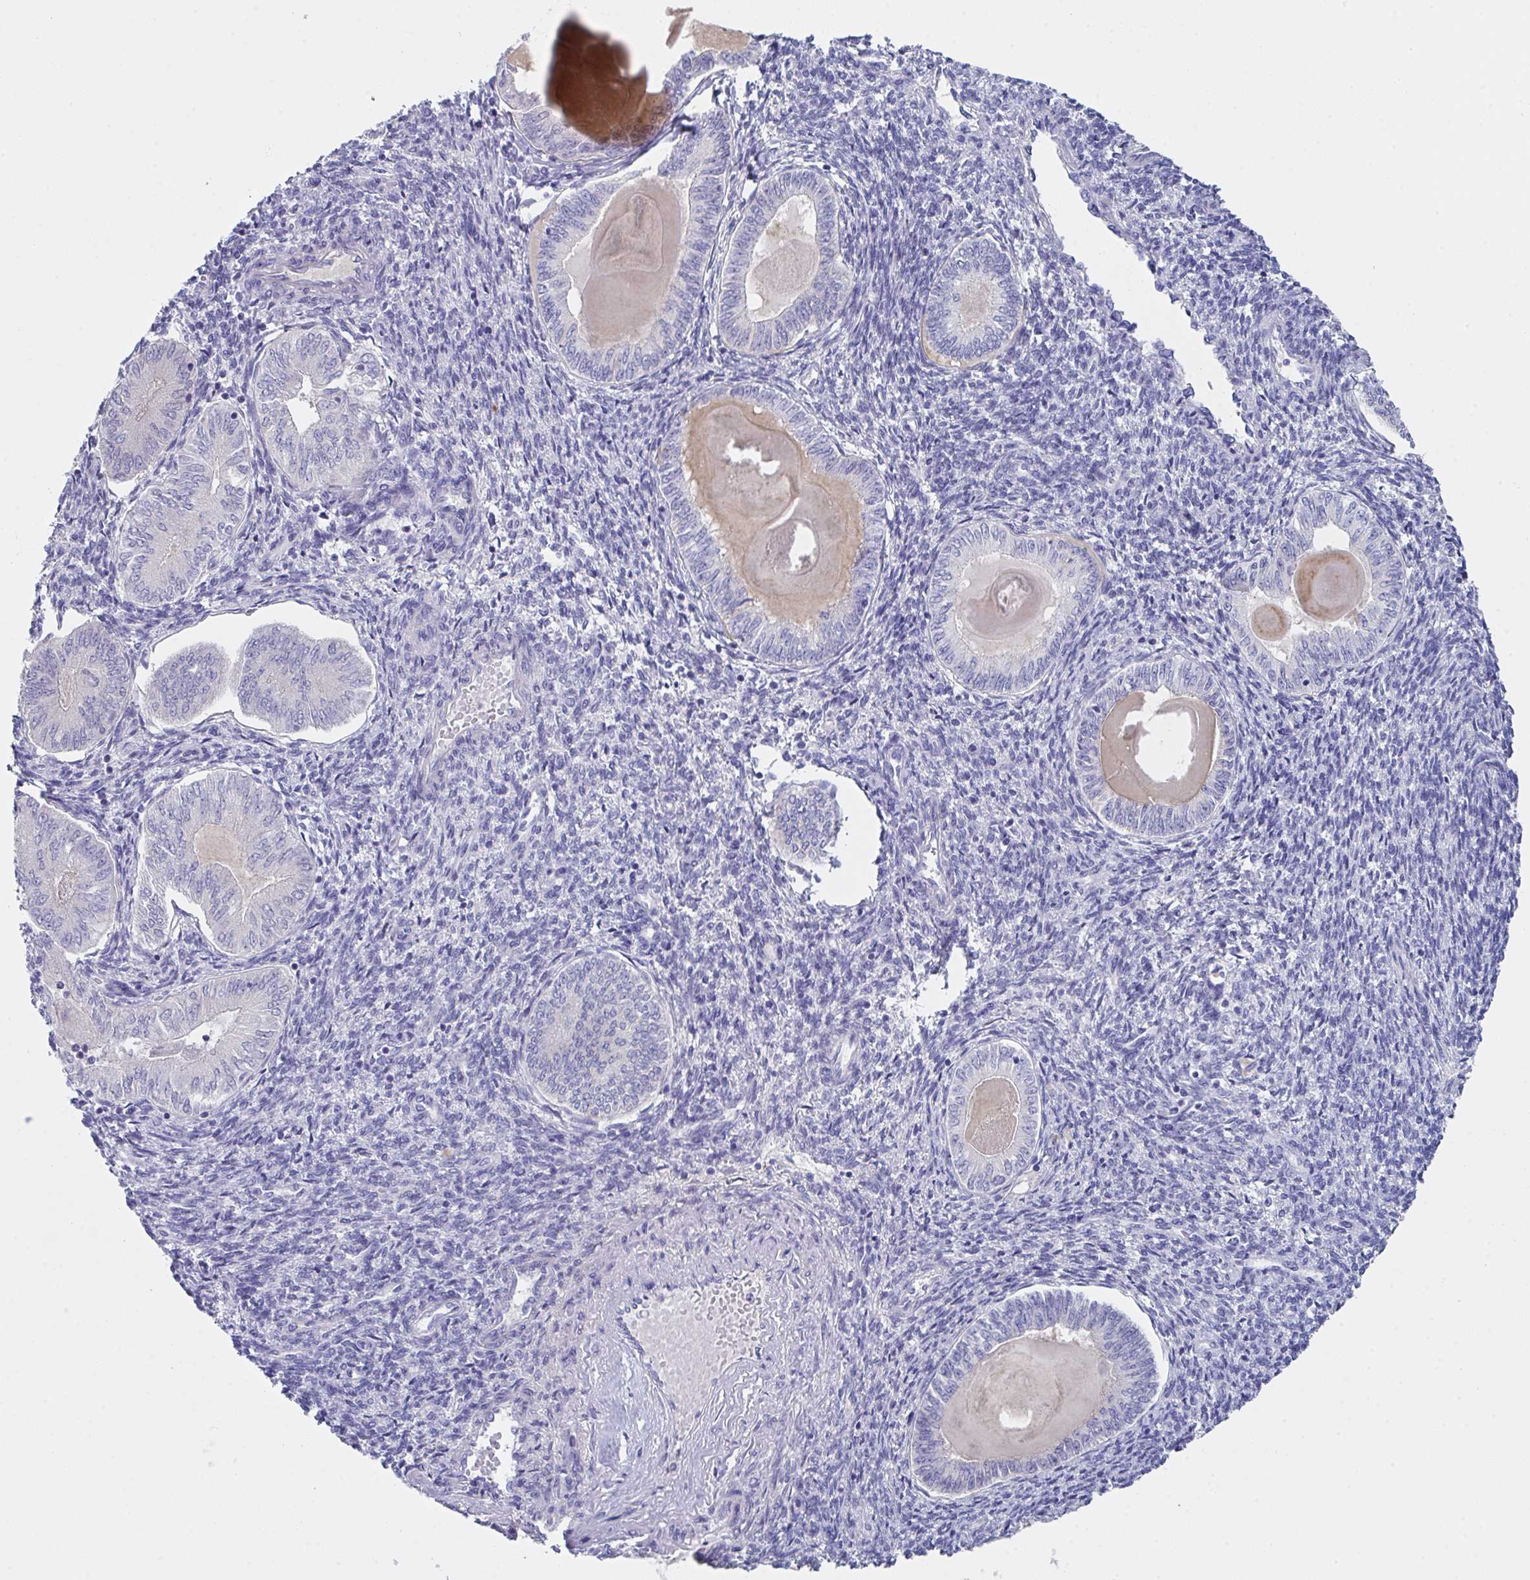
{"staining": {"intensity": "negative", "quantity": "none", "location": "none"}, "tissue": "endometrial cancer", "cell_type": "Tumor cells", "image_type": "cancer", "snomed": [{"axis": "morphology", "description": "Carcinoma, NOS"}, {"axis": "topography", "description": "Uterus"}], "caption": "The immunohistochemistry (IHC) photomicrograph has no significant positivity in tumor cells of endometrial cancer tissue. Brightfield microscopy of immunohistochemistry (IHC) stained with DAB (brown) and hematoxylin (blue), captured at high magnification.", "gene": "FBXO47", "patient": {"sex": "female", "age": 76}}